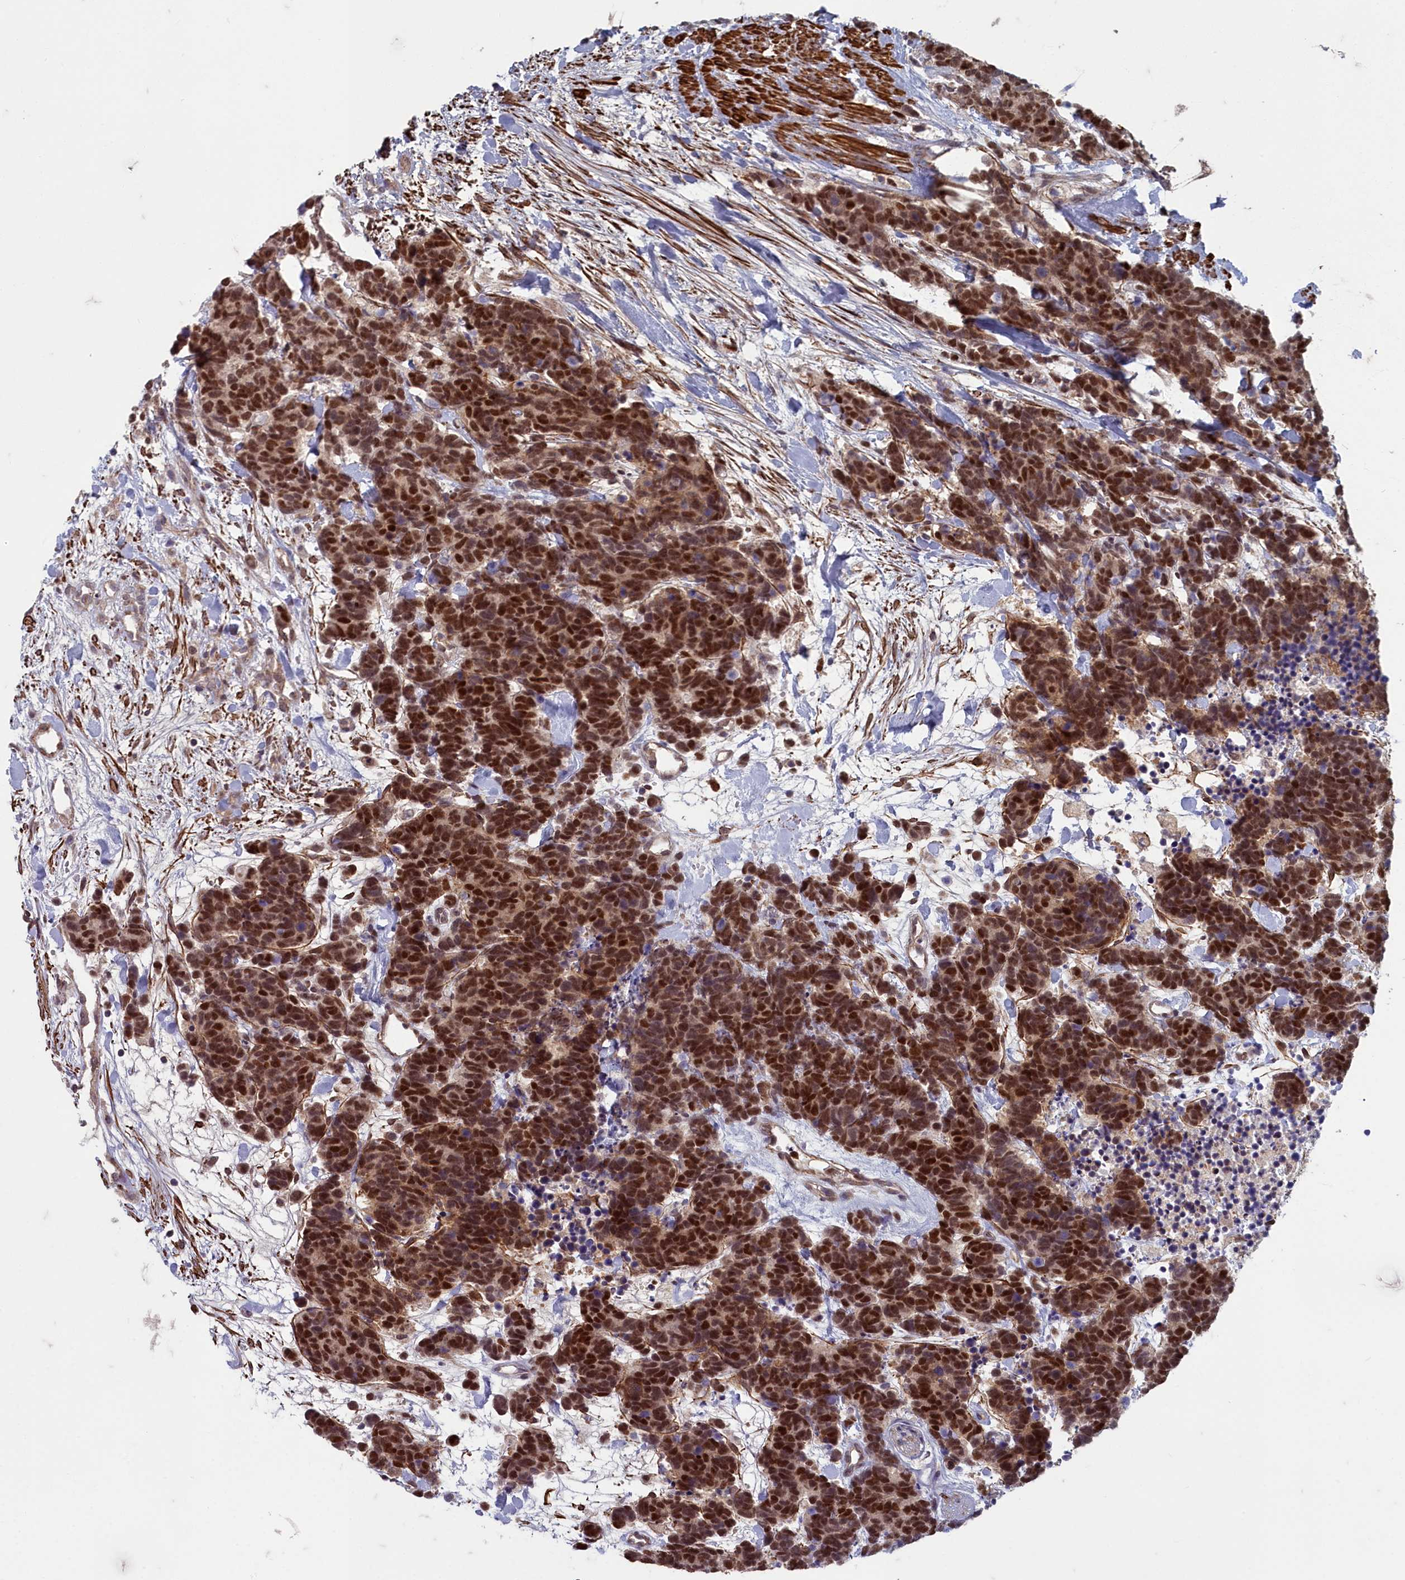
{"staining": {"intensity": "strong", "quantity": ">75%", "location": "nuclear"}, "tissue": "carcinoid", "cell_type": "Tumor cells", "image_type": "cancer", "snomed": [{"axis": "morphology", "description": "Carcinoma, NOS"}, {"axis": "morphology", "description": "Carcinoid, malignant, NOS"}, {"axis": "topography", "description": "Prostate"}], "caption": "About >75% of tumor cells in carcinoid reveal strong nuclear protein positivity as visualized by brown immunohistochemical staining.", "gene": "ZNF626", "patient": {"sex": "male", "age": 57}}